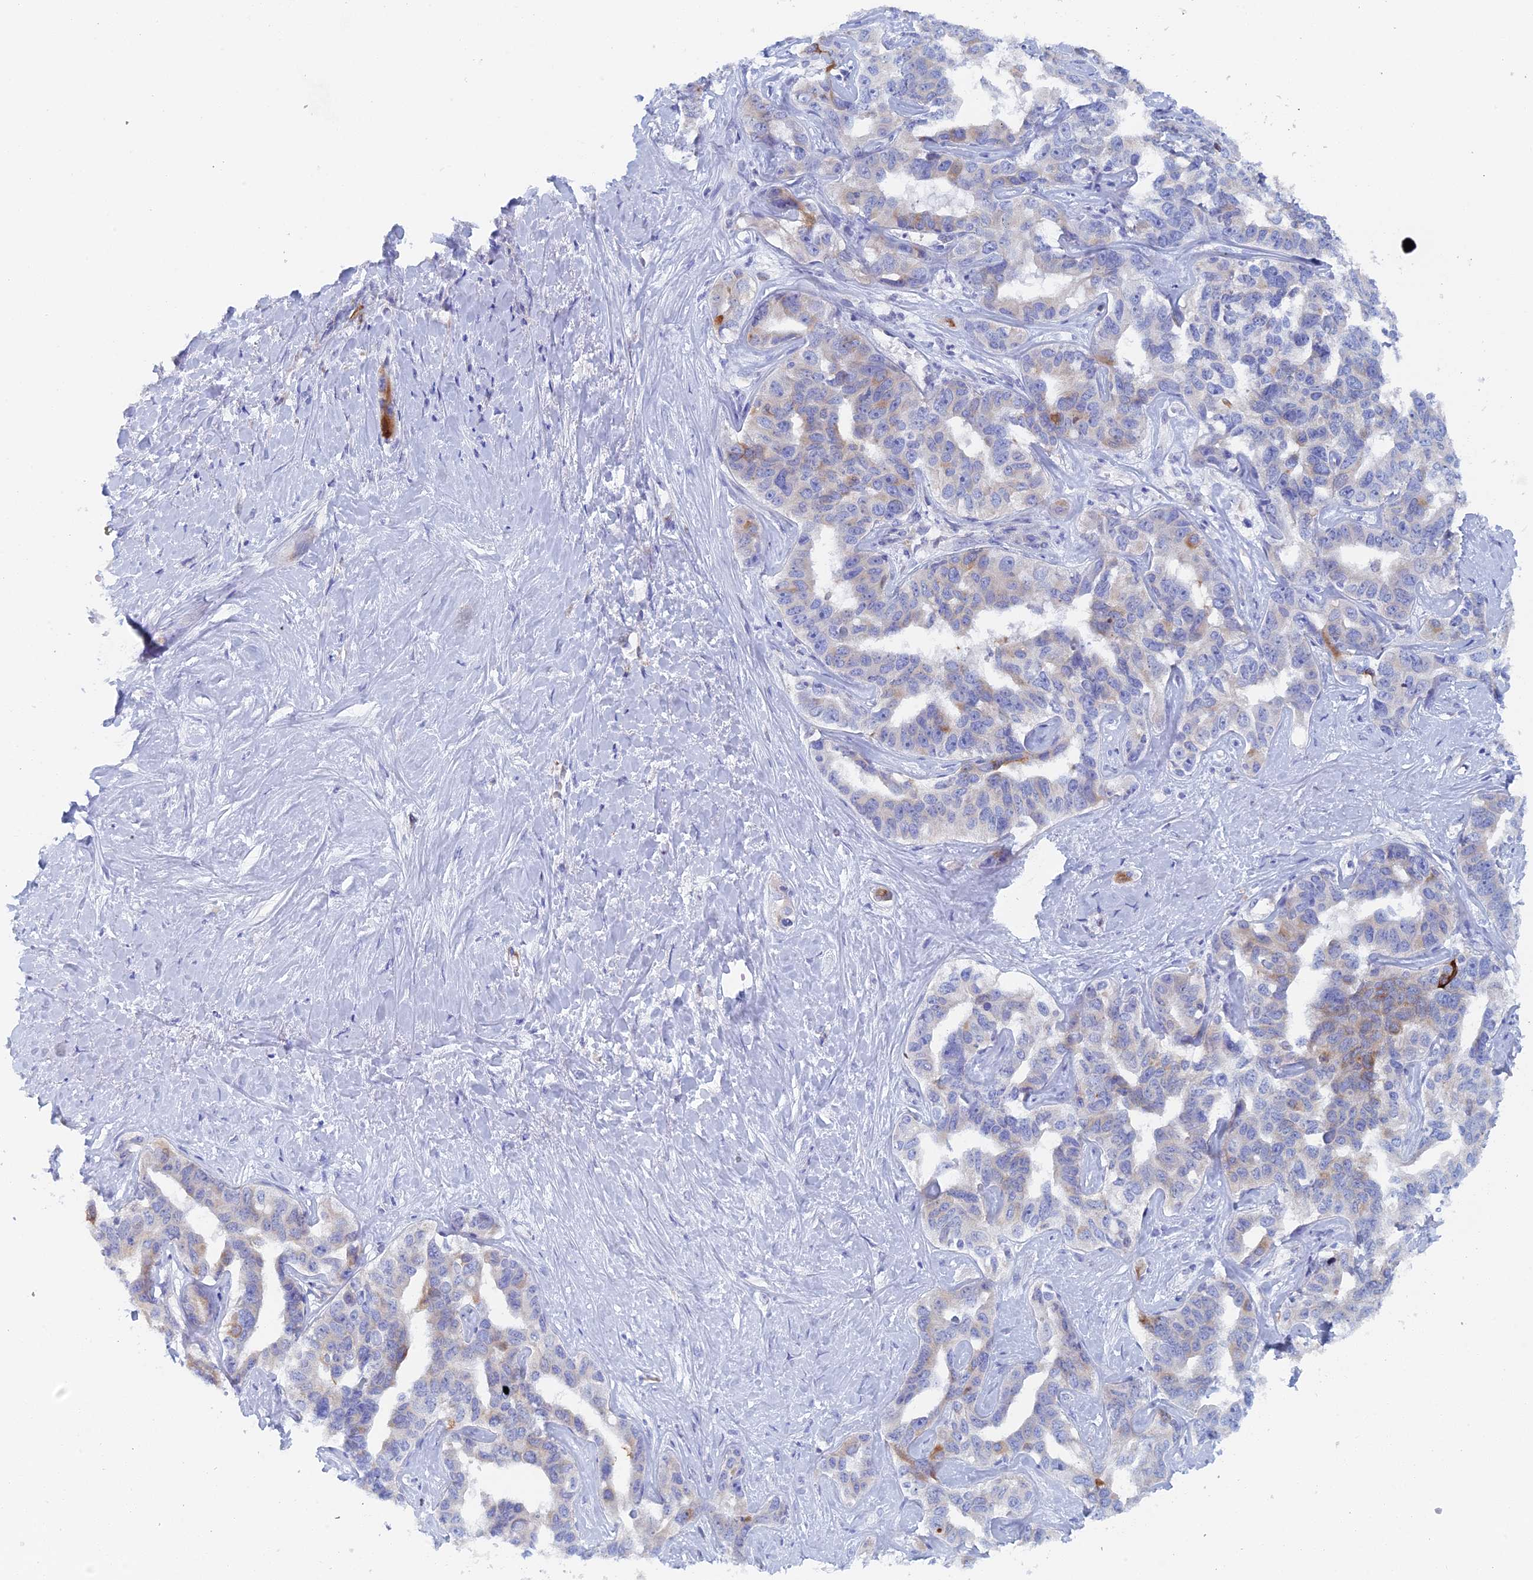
{"staining": {"intensity": "moderate", "quantity": "<25%", "location": "cytoplasmic/membranous"}, "tissue": "liver cancer", "cell_type": "Tumor cells", "image_type": "cancer", "snomed": [{"axis": "morphology", "description": "Cholangiocarcinoma"}, {"axis": "topography", "description": "Liver"}], "caption": "Cholangiocarcinoma (liver) was stained to show a protein in brown. There is low levels of moderate cytoplasmic/membranous expression in approximately <25% of tumor cells.", "gene": "COG7", "patient": {"sex": "male", "age": 59}}